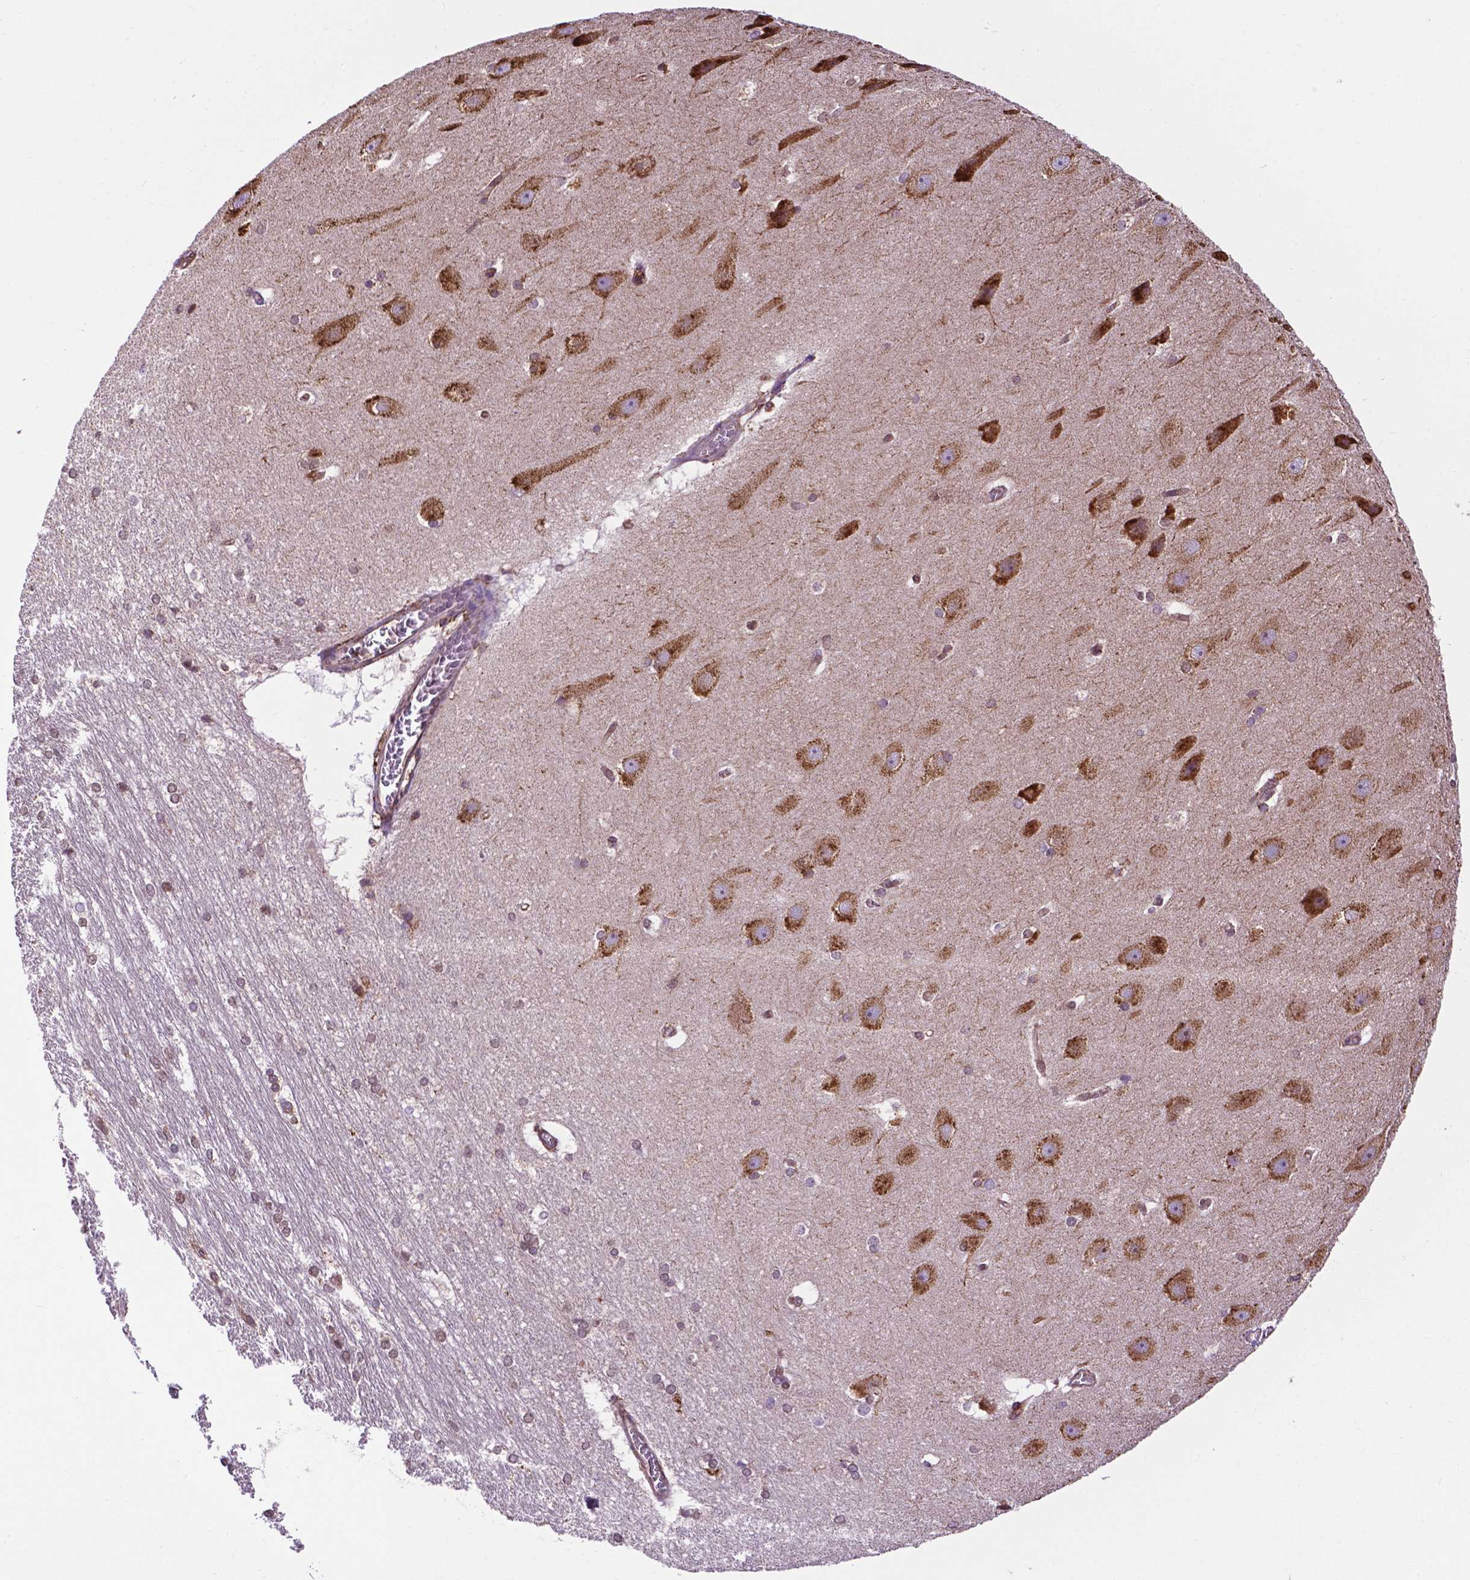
{"staining": {"intensity": "moderate", "quantity": "<25%", "location": "cytoplasmic/membranous"}, "tissue": "hippocampus", "cell_type": "Glial cells", "image_type": "normal", "snomed": [{"axis": "morphology", "description": "Normal tissue, NOS"}, {"axis": "topography", "description": "Cerebral cortex"}, {"axis": "topography", "description": "Hippocampus"}], "caption": "A brown stain highlights moderate cytoplasmic/membranous positivity of a protein in glial cells of unremarkable human hippocampus. Using DAB (brown) and hematoxylin (blue) stains, captured at high magnification using brightfield microscopy.", "gene": "GANAB", "patient": {"sex": "female", "age": 19}}